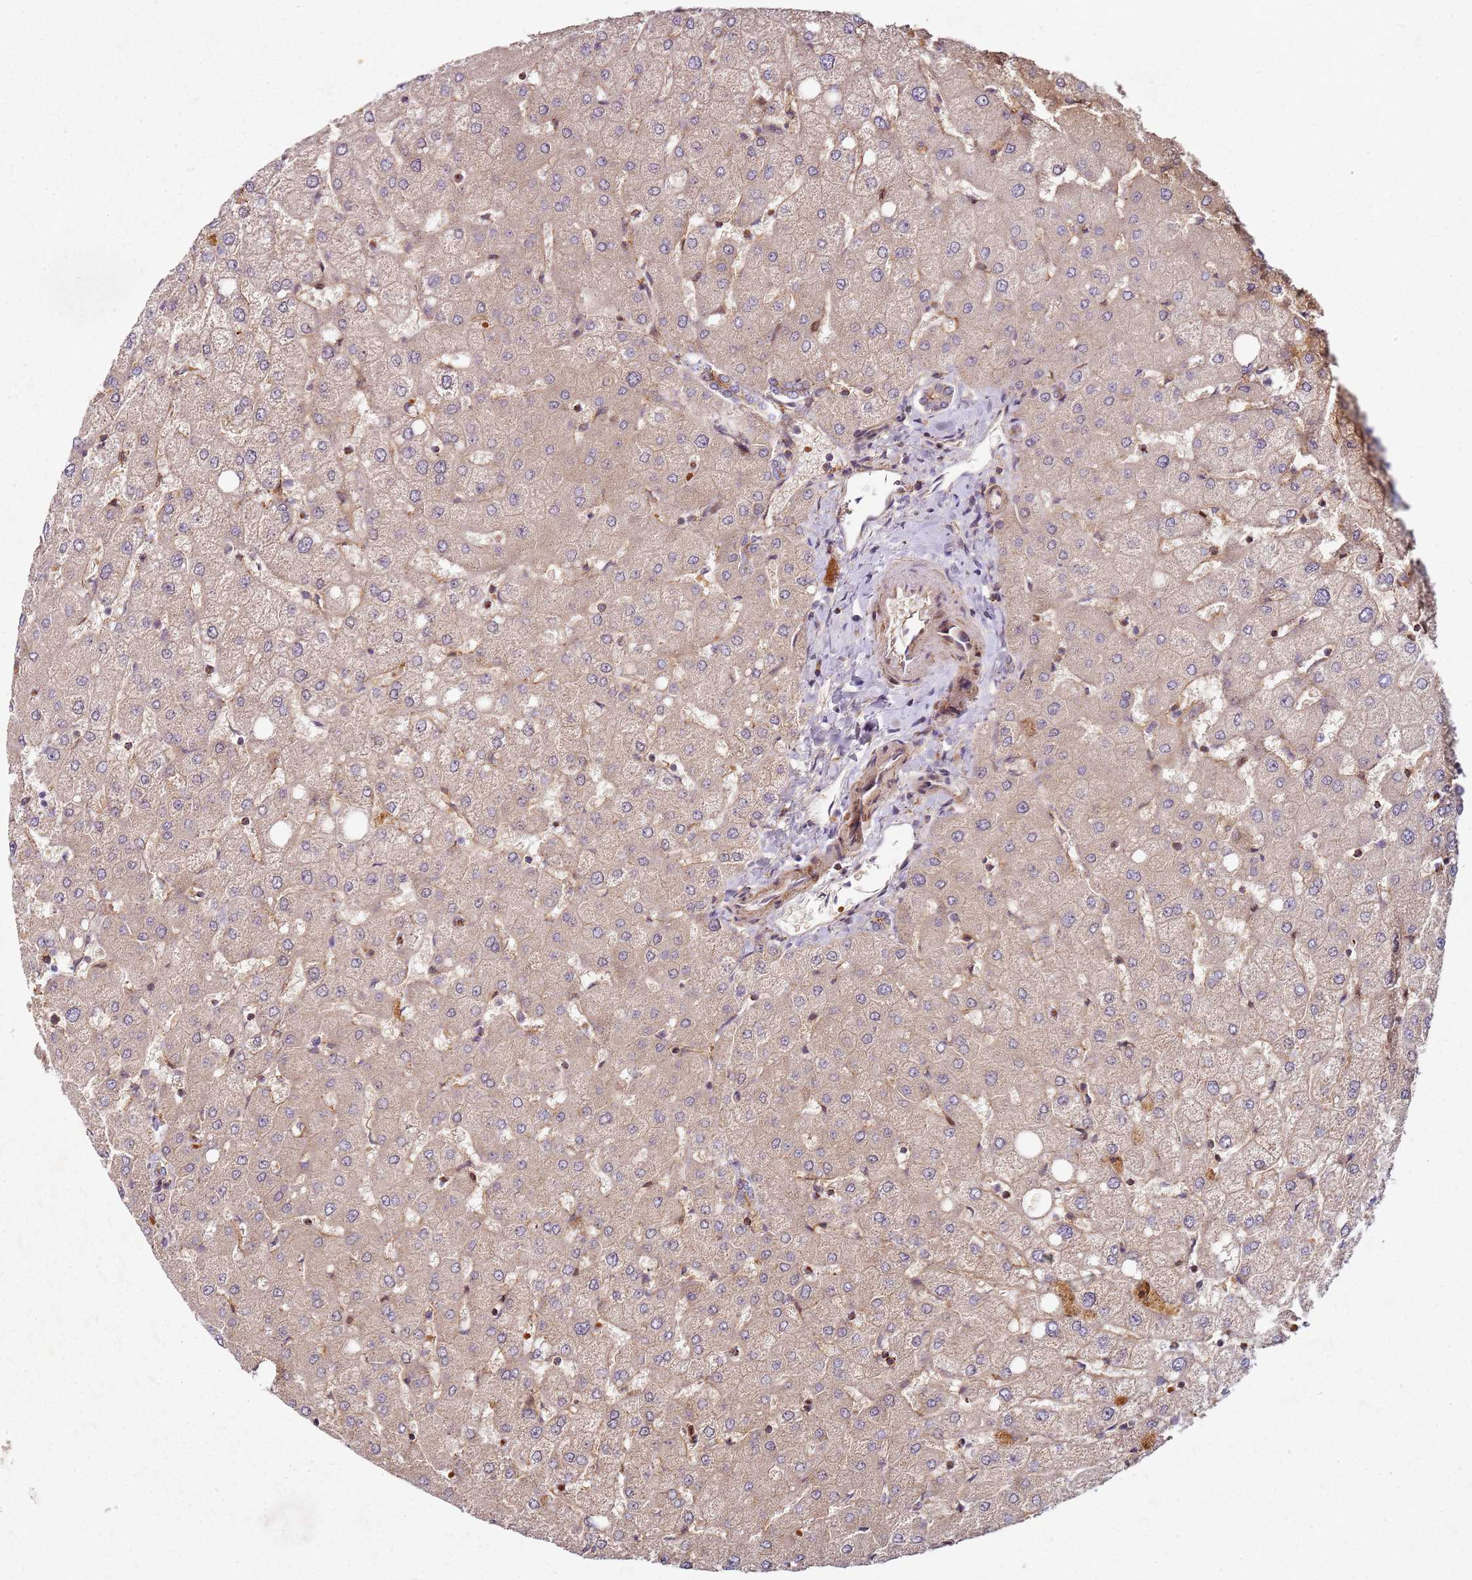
{"staining": {"intensity": "weak", "quantity": "25%-75%", "location": "cytoplasmic/membranous"}, "tissue": "liver", "cell_type": "Cholangiocytes", "image_type": "normal", "snomed": [{"axis": "morphology", "description": "Normal tissue, NOS"}, {"axis": "topography", "description": "Liver"}], "caption": "About 25%-75% of cholangiocytes in normal liver exhibit weak cytoplasmic/membranous protein positivity as visualized by brown immunohistochemical staining.", "gene": "C2CD4B", "patient": {"sex": "female", "age": 54}}